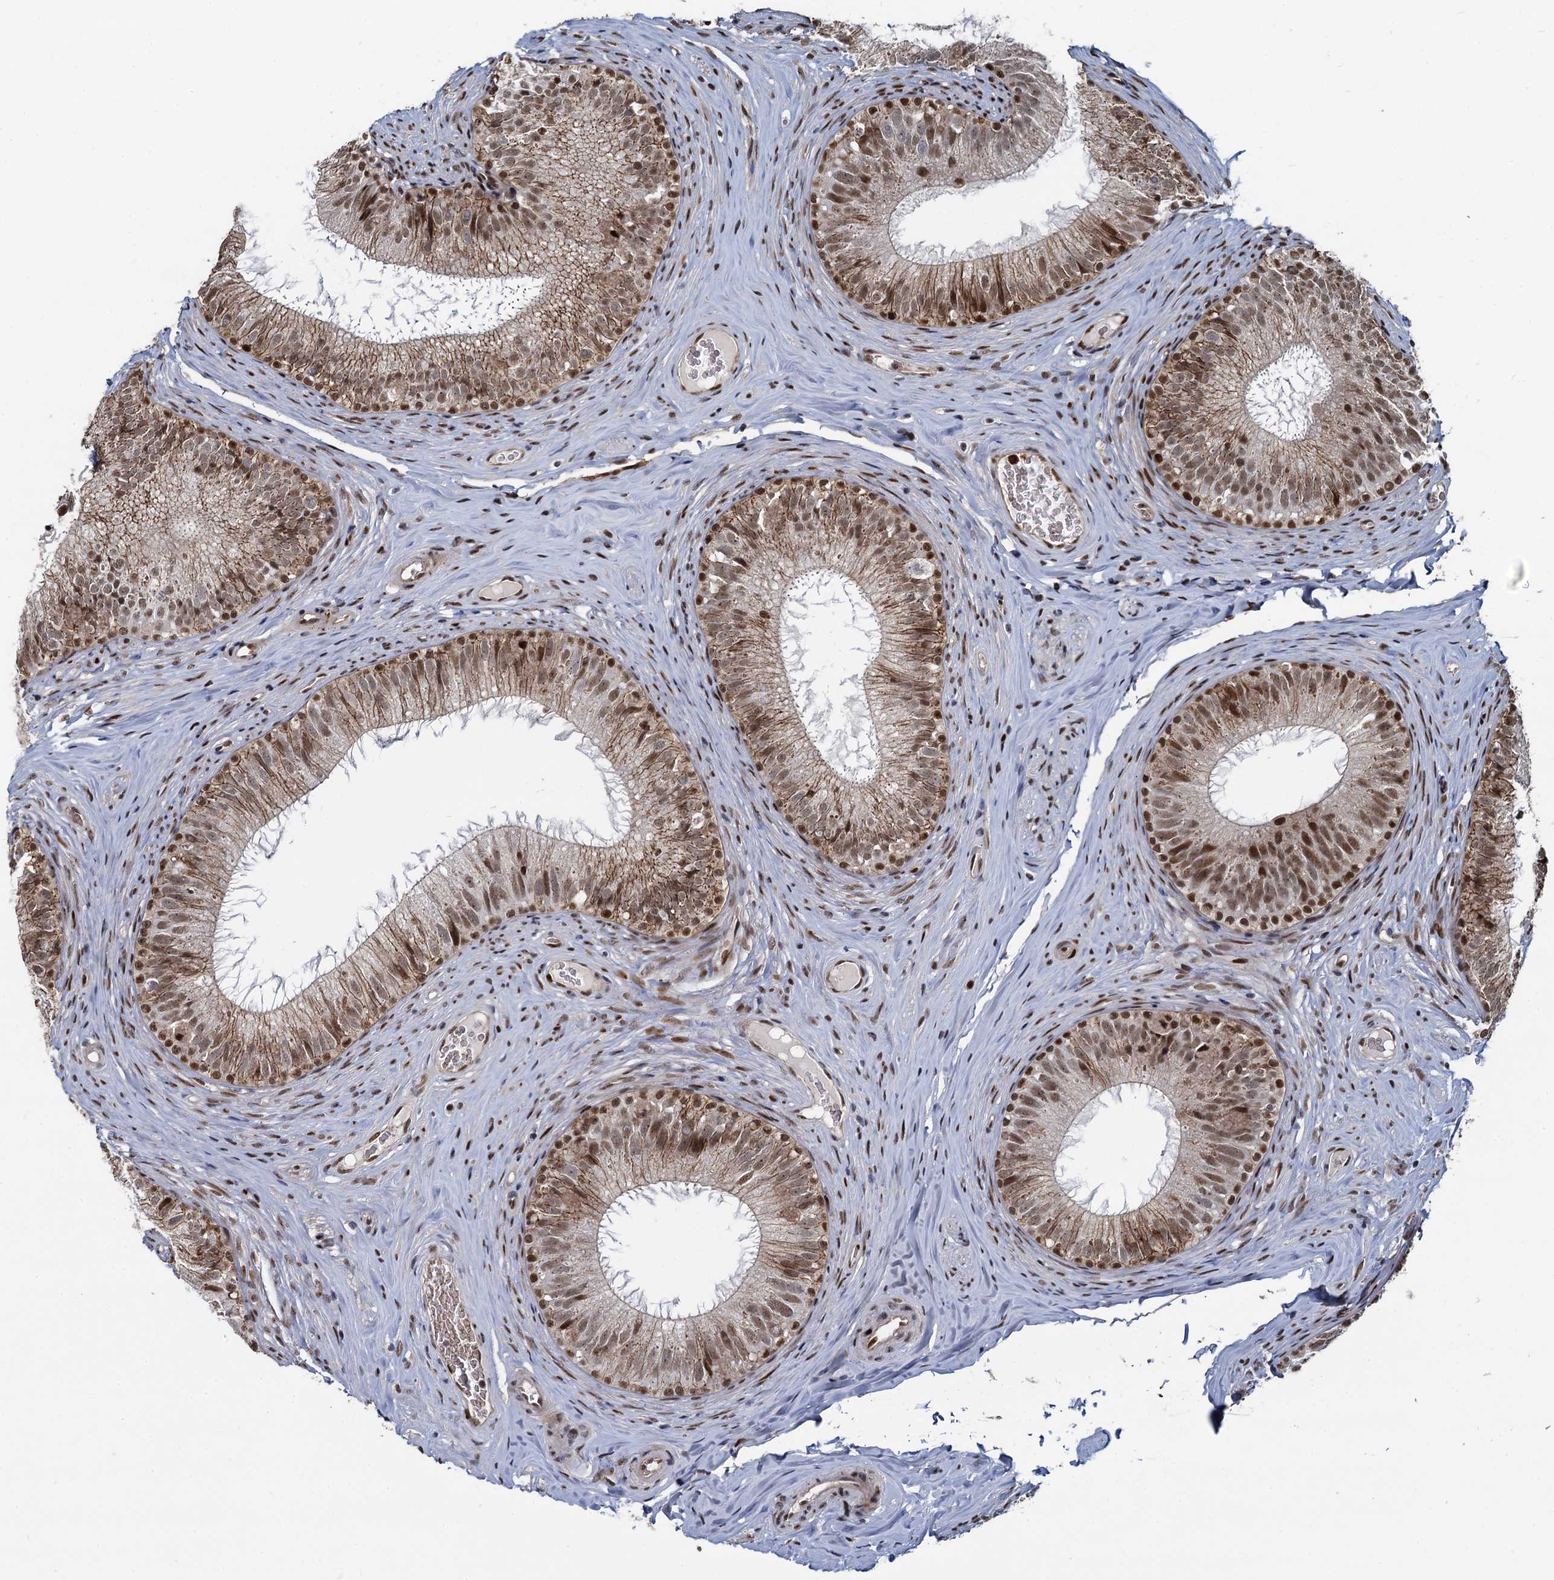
{"staining": {"intensity": "moderate", "quantity": "25%-75%", "location": "nuclear"}, "tissue": "epididymis", "cell_type": "Glandular cells", "image_type": "normal", "snomed": [{"axis": "morphology", "description": "Normal tissue, NOS"}, {"axis": "topography", "description": "Epididymis"}], "caption": "Glandular cells show moderate nuclear positivity in about 25%-75% of cells in unremarkable epididymis.", "gene": "ANKRD49", "patient": {"sex": "male", "age": 34}}